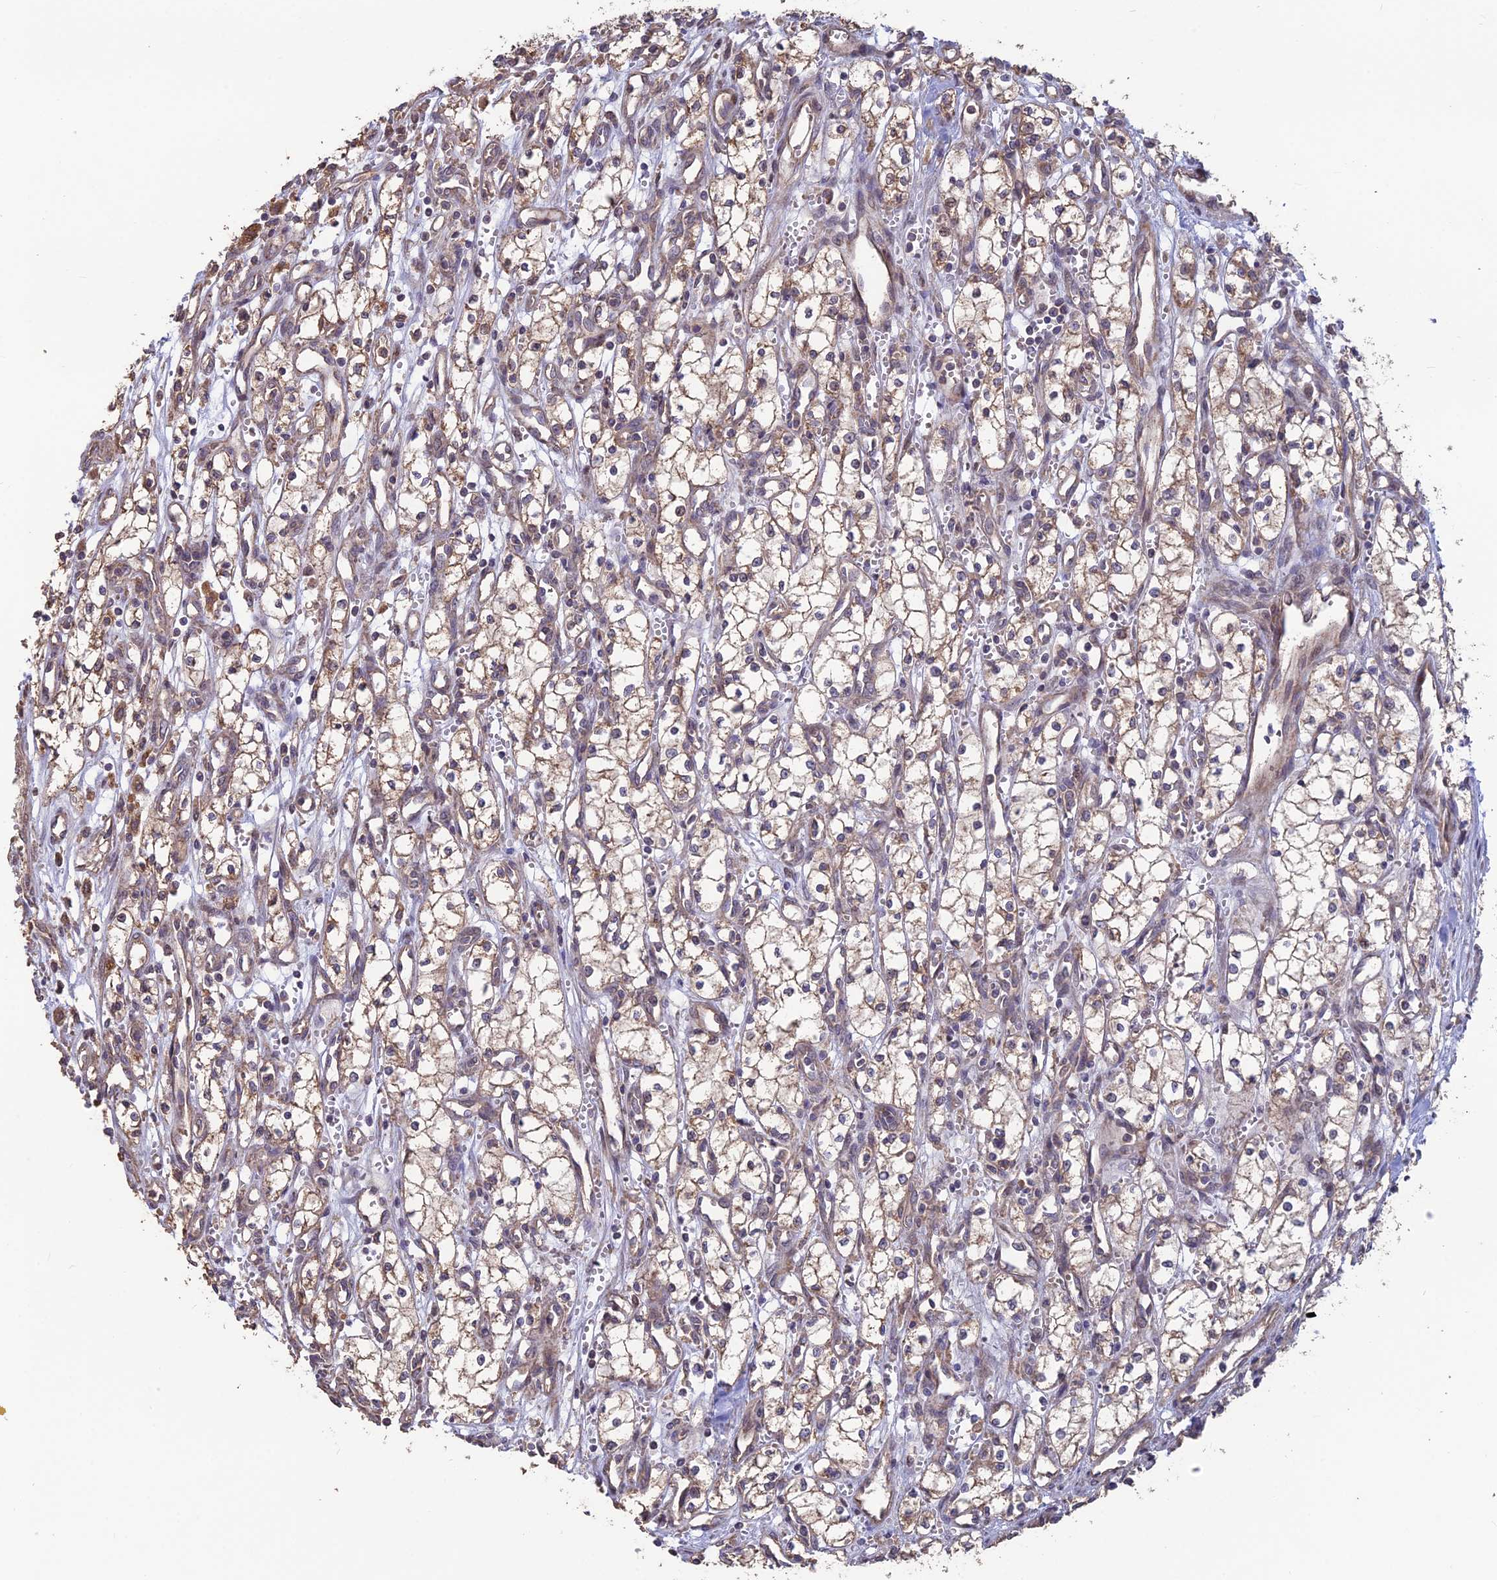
{"staining": {"intensity": "weak", "quantity": "25%-75%", "location": "cytoplasmic/membranous"}, "tissue": "renal cancer", "cell_type": "Tumor cells", "image_type": "cancer", "snomed": [{"axis": "morphology", "description": "Adenocarcinoma, NOS"}, {"axis": "topography", "description": "Kidney"}], "caption": "Renal adenocarcinoma was stained to show a protein in brown. There is low levels of weak cytoplasmic/membranous positivity in approximately 25%-75% of tumor cells.", "gene": "SHISA5", "patient": {"sex": "male", "age": 59}}